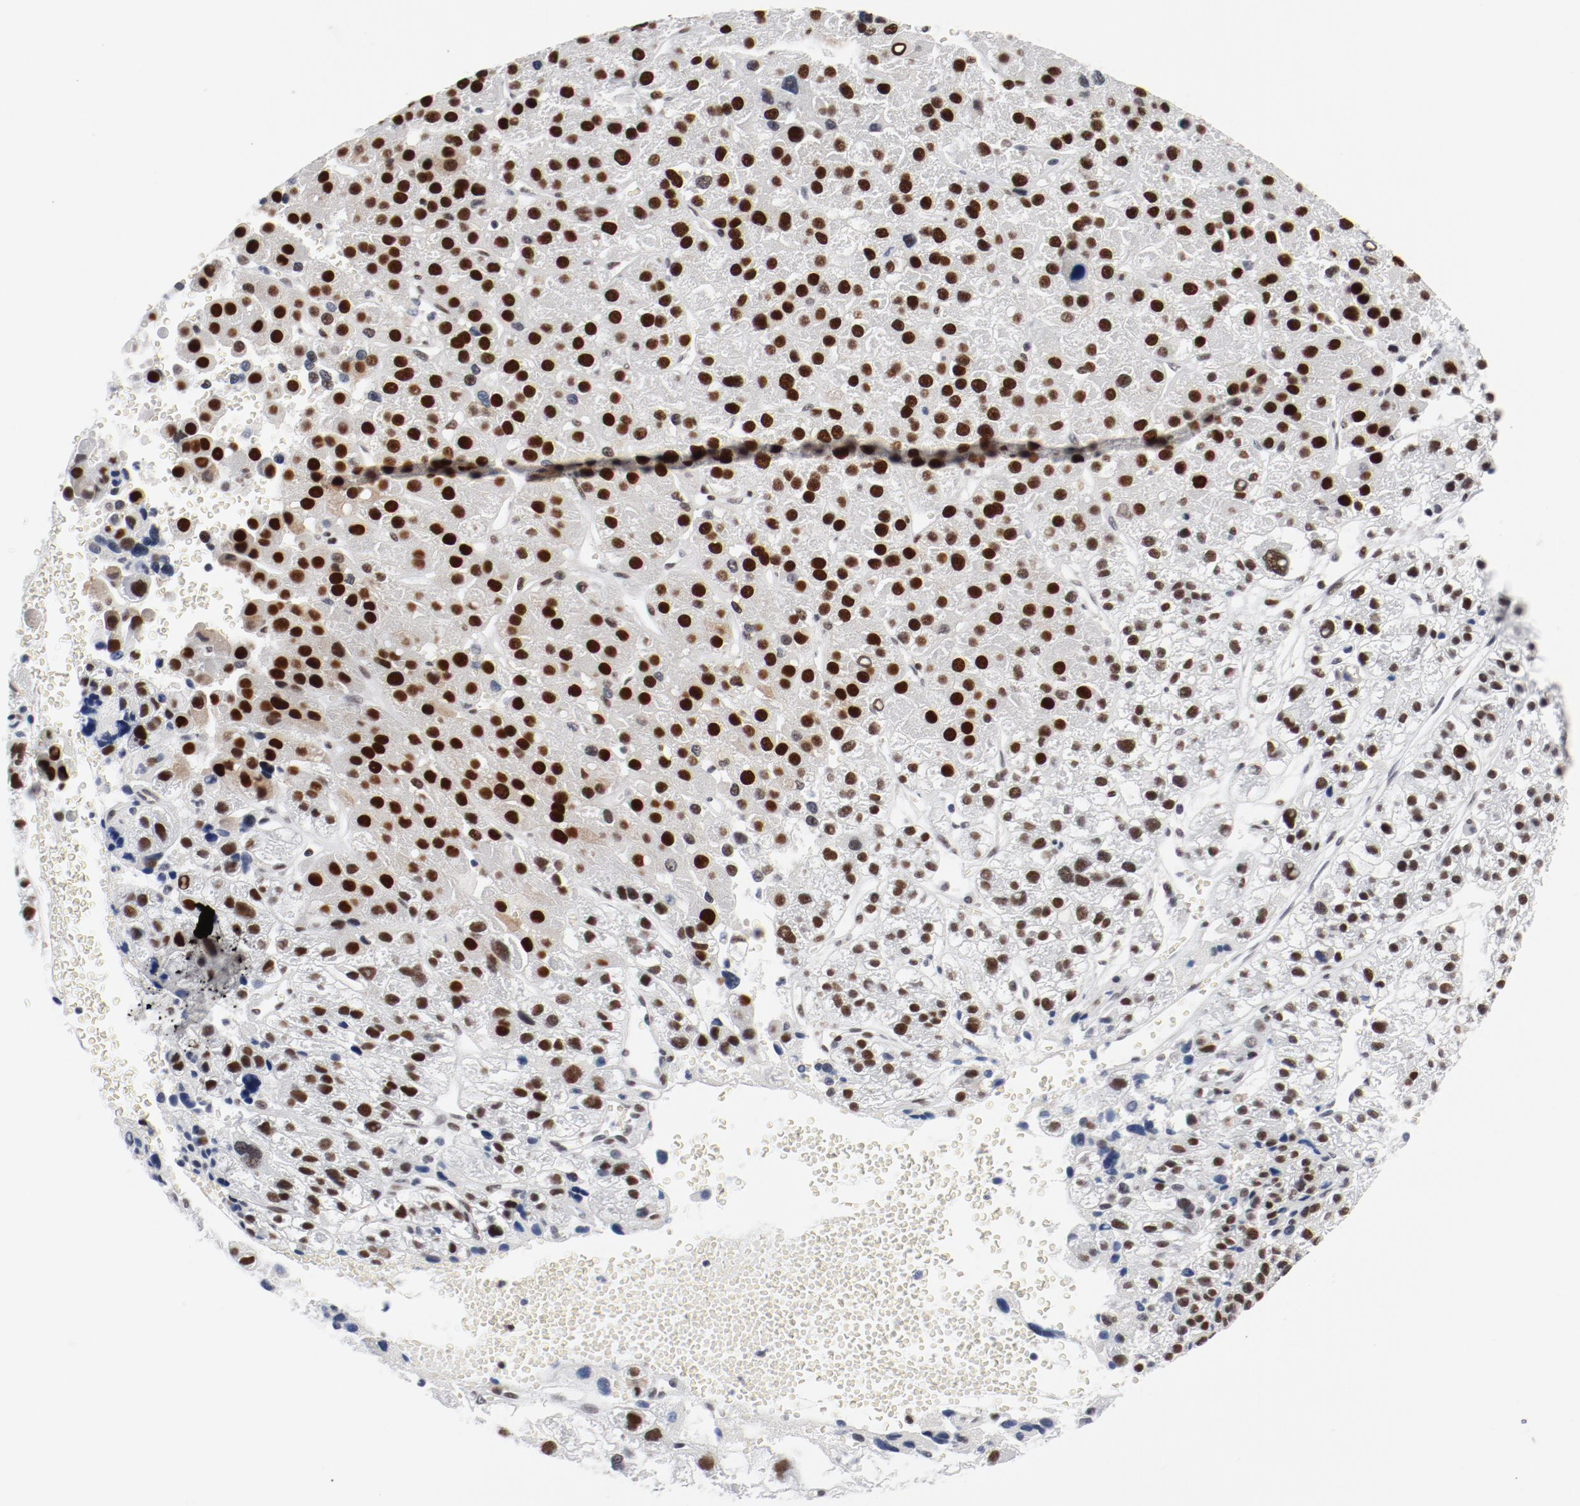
{"staining": {"intensity": "strong", "quantity": ">75%", "location": "nuclear"}, "tissue": "liver cancer", "cell_type": "Tumor cells", "image_type": "cancer", "snomed": [{"axis": "morphology", "description": "Carcinoma, Hepatocellular, NOS"}, {"axis": "topography", "description": "Liver"}], "caption": "Strong nuclear positivity is appreciated in approximately >75% of tumor cells in liver cancer (hepatocellular carcinoma).", "gene": "ARNT", "patient": {"sex": "female", "age": 85}}